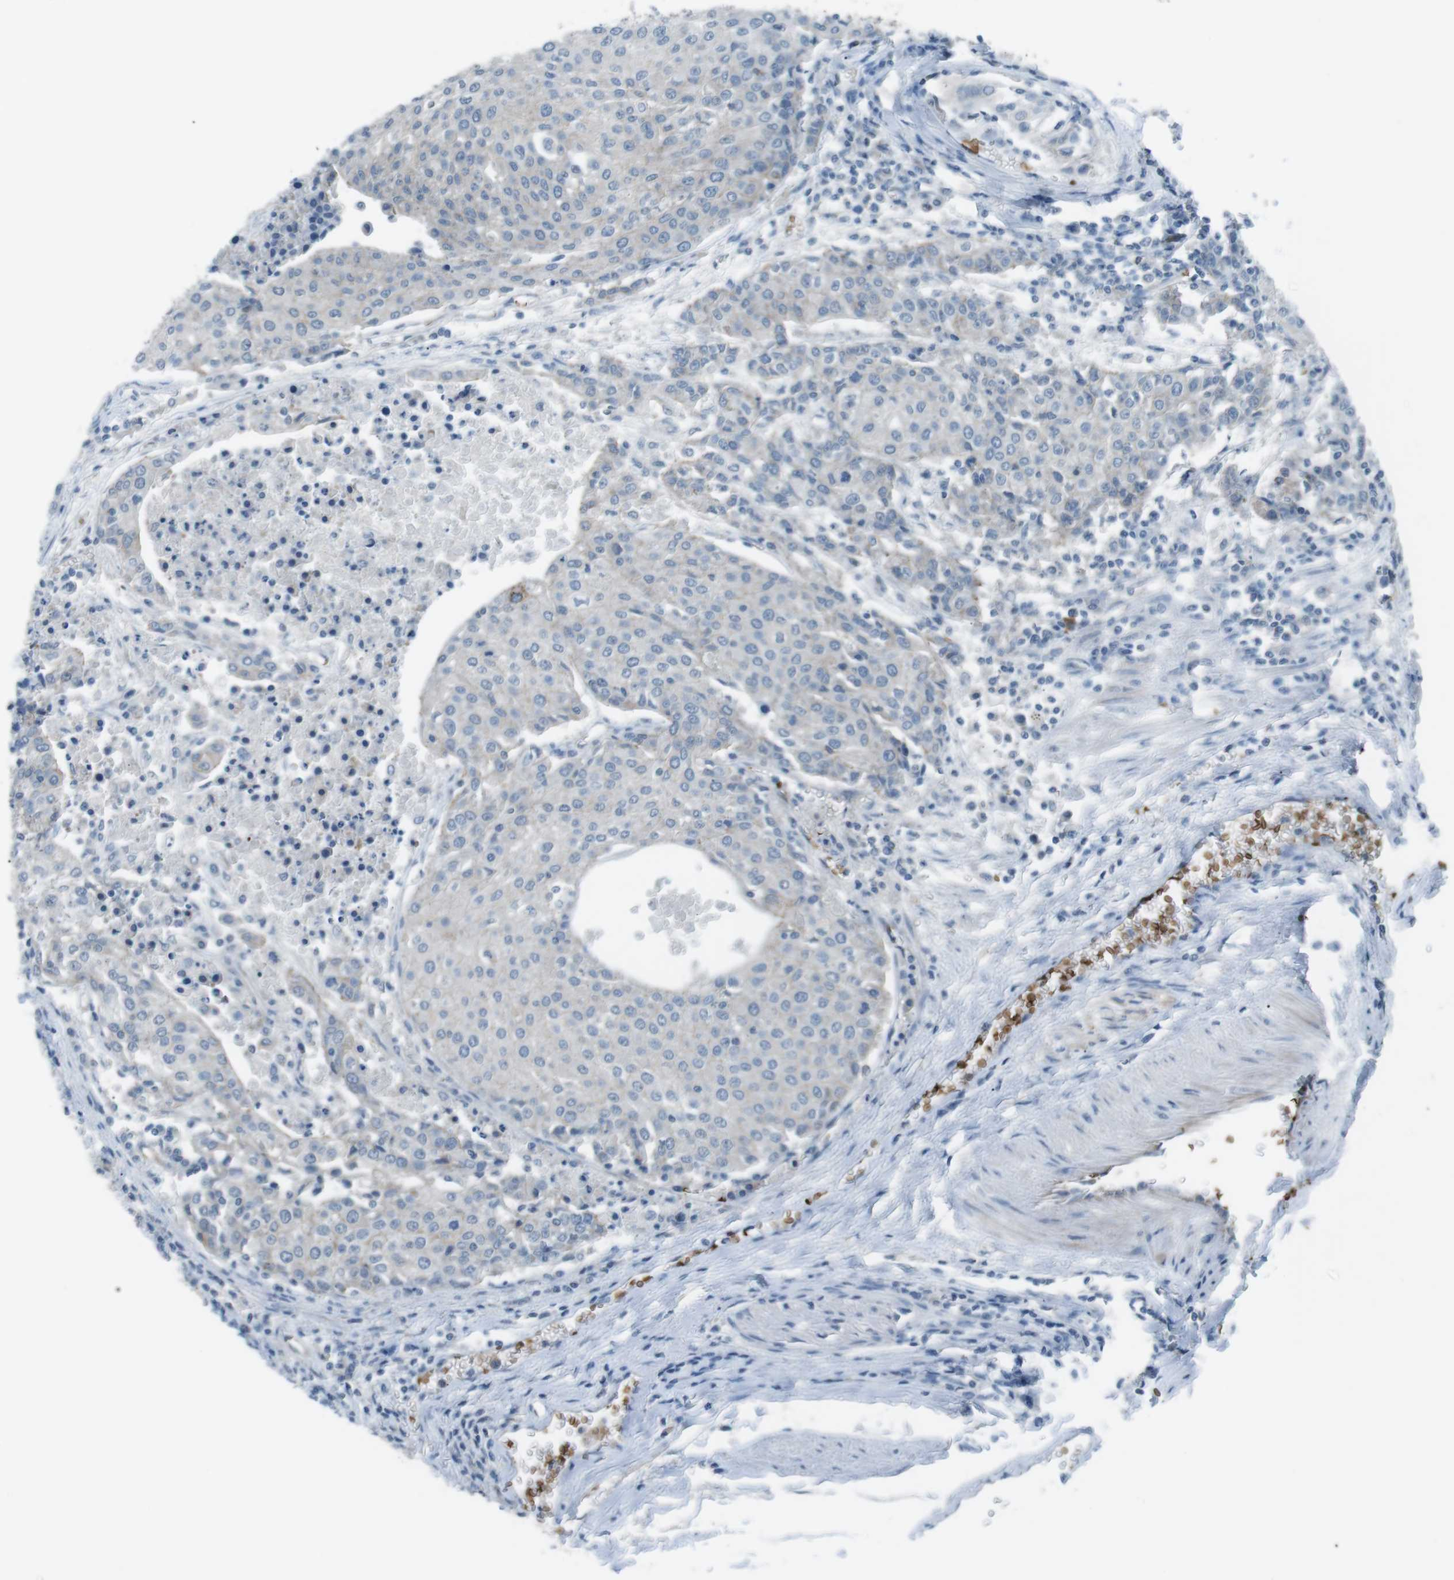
{"staining": {"intensity": "negative", "quantity": "none", "location": "none"}, "tissue": "urothelial cancer", "cell_type": "Tumor cells", "image_type": "cancer", "snomed": [{"axis": "morphology", "description": "Urothelial carcinoma, High grade"}, {"axis": "topography", "description": "Urinary bladder"}], "caption": "DAB immunohistochemical staining of high-grade urothelial carcinoma demonstrates no significant expression in tumor cells.", "gene": "SPTA1", "patient": {"sex": "female", "age": 85}}